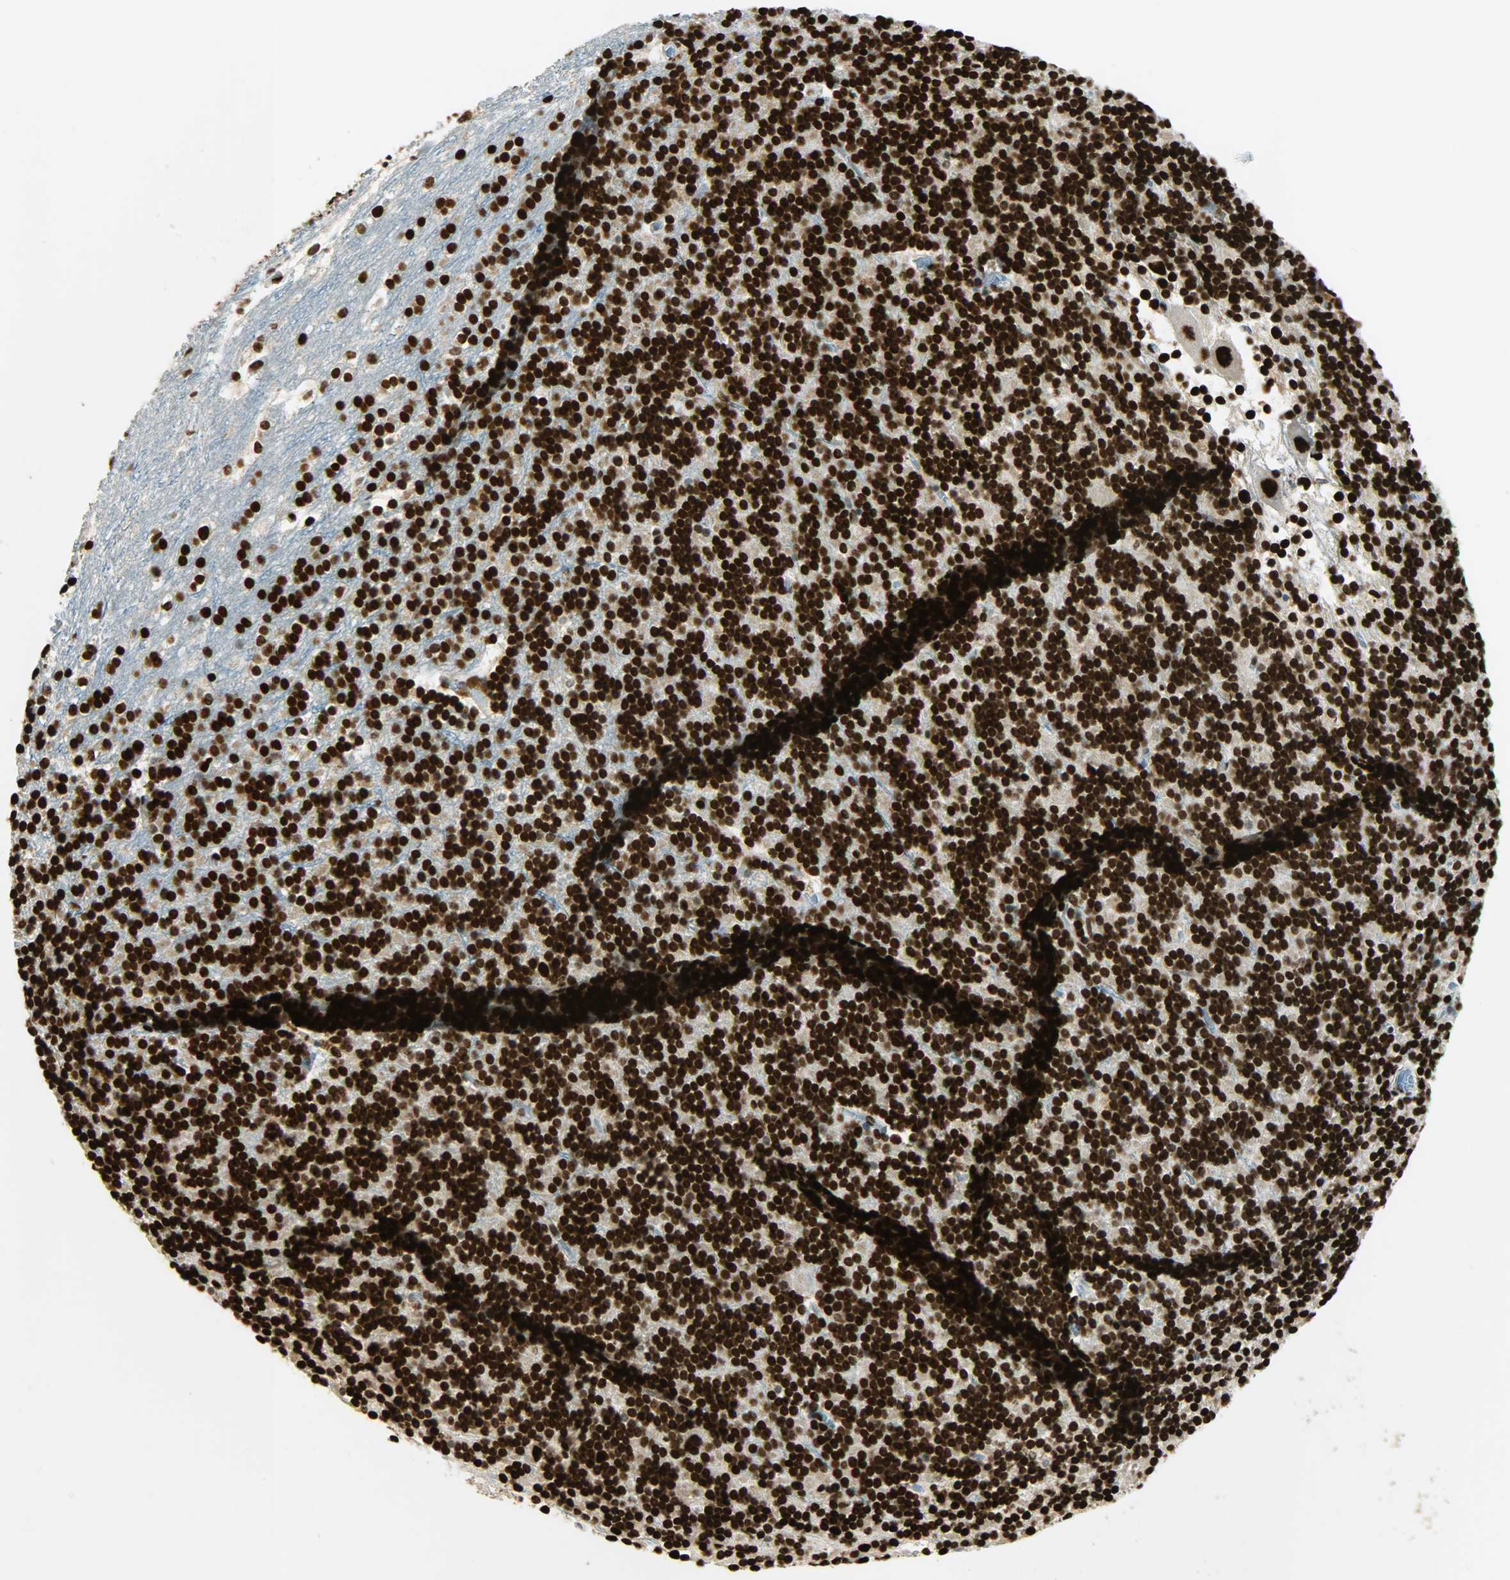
{"staining": {"intensity": "strong", "quantity": ">75%", "location": "nuclear"}, "tissue": "cerebellum", "cell_type": "Cells in granular layer", "image_type": "normal", "snomed": [{"axis": "morphology", "description": "Normal tissue, NOS"}, {"axis": "topography", "description": "Cerebellum"}], "caption": "Cerebellum stained with a brown dye shows strong nuclear positive staining in approximately >75% of cells in granular layer.", "gene": "MYEF2", "patient": {"sex": "female", "age": 19}}